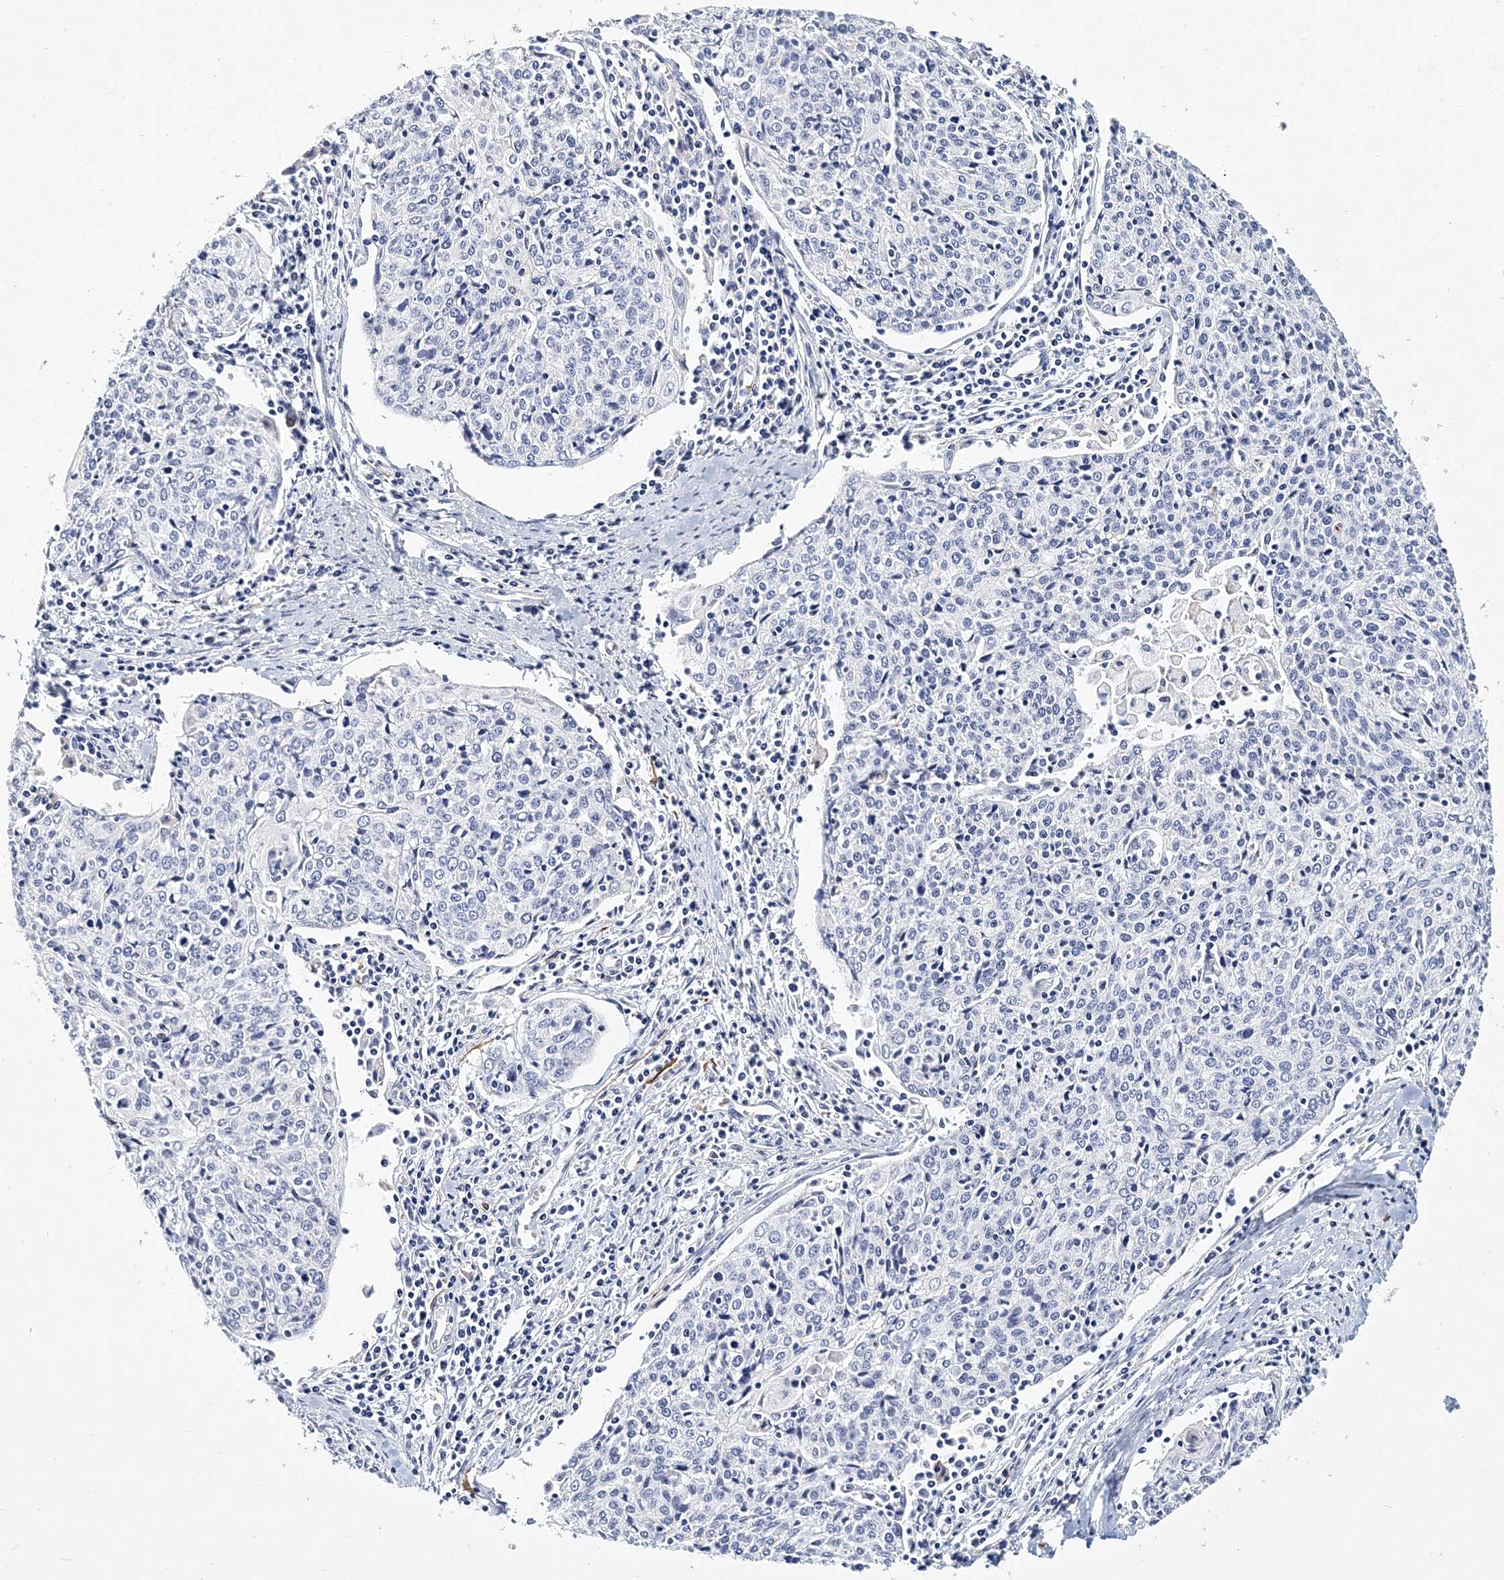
{"staining": {"intensity": "negative", "quantity": "none", "location": "none"}, "tissue": "cervical cancer", "cell_type": "Tumor cells", "image_type": "cancer", "snomed": [{"axis": "morphology", "description": "Squamous cell carcinoma, NOS"}, {"axis": "topography", "description": "Cervix"}], "caption": "Cervical squamous cell carcinoma was stained to show a protein in brown. There is no significant positivity in tumor cells. (Immunohistochemistry (ihc), brightfield microscopy, high magnification).", "gene": "ITGA2B", "patient": {"sex": "female", "age": 48}}